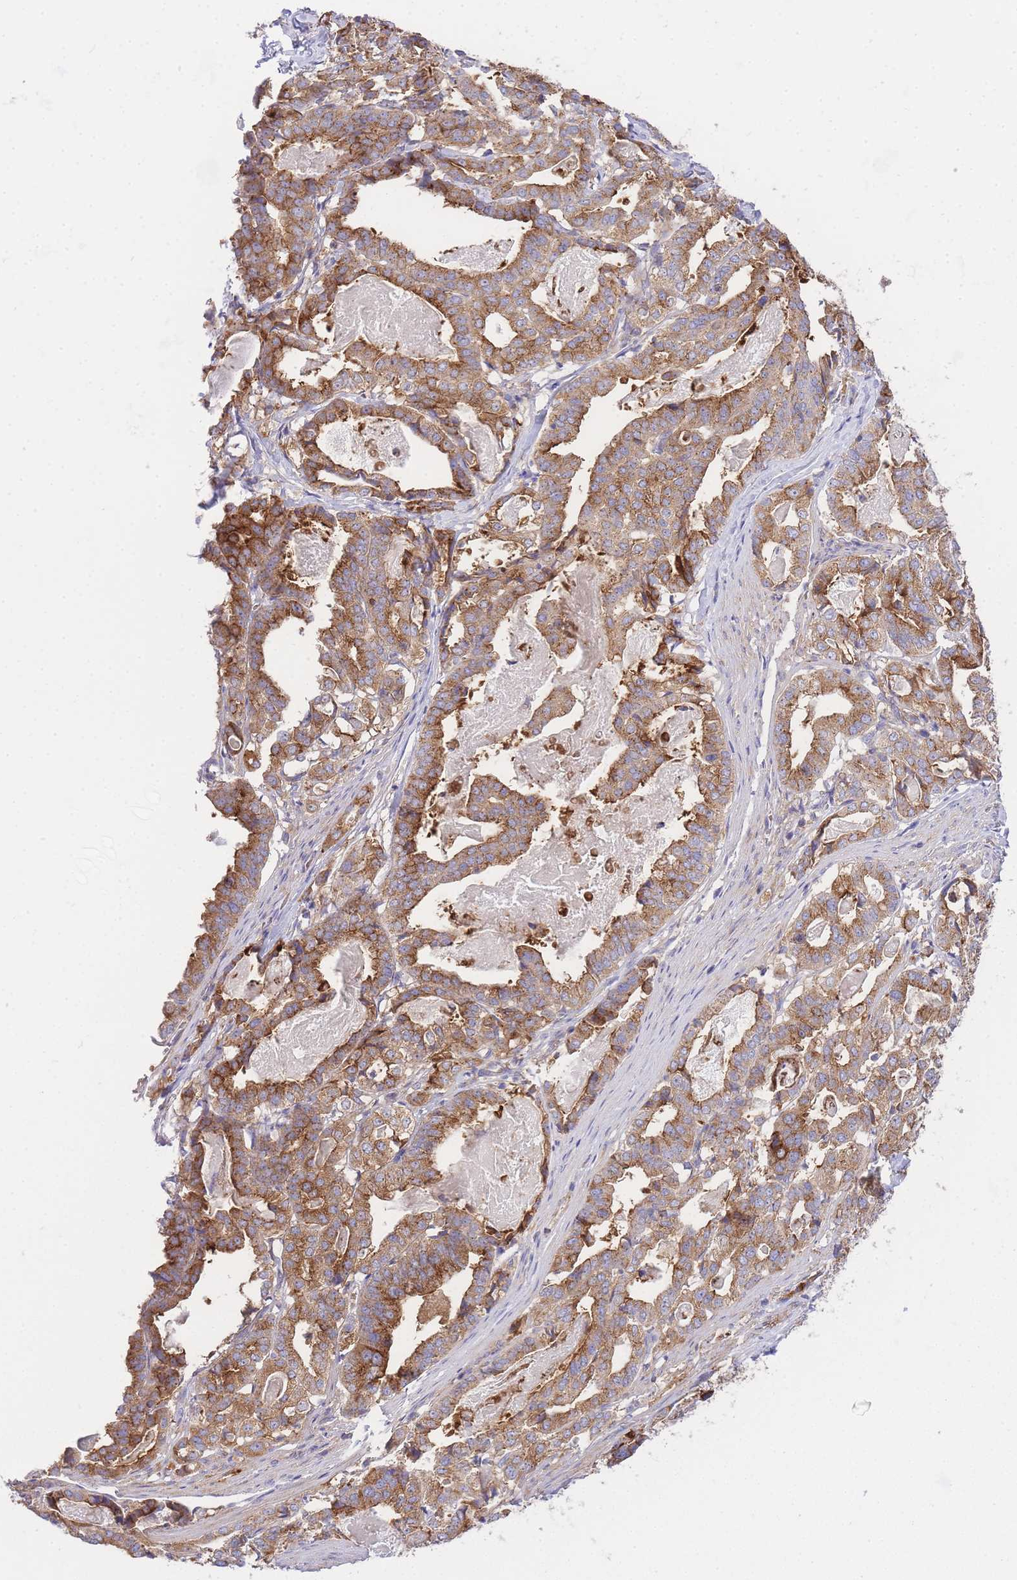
{"staining": {"intensity": "strong", "quantity": ">75%", "location": "cytoplasmic/membranous"}, "tissue": "stomach cancer", "cell_type": "Tumor cells", "image_type": "cancer", "snomed": [{"axis": "morphology", "description": "Adenocarcinoma, NOS"}, {"axis": "topography", "description": "Stomach"}], "caption": "Stomach cancer tissue shows strong cytoplasmic/membranous positivity in approximately >75% of tumor cells", "gene": "INSYN2B", "patient": {"sex": "male", "age": 48}}